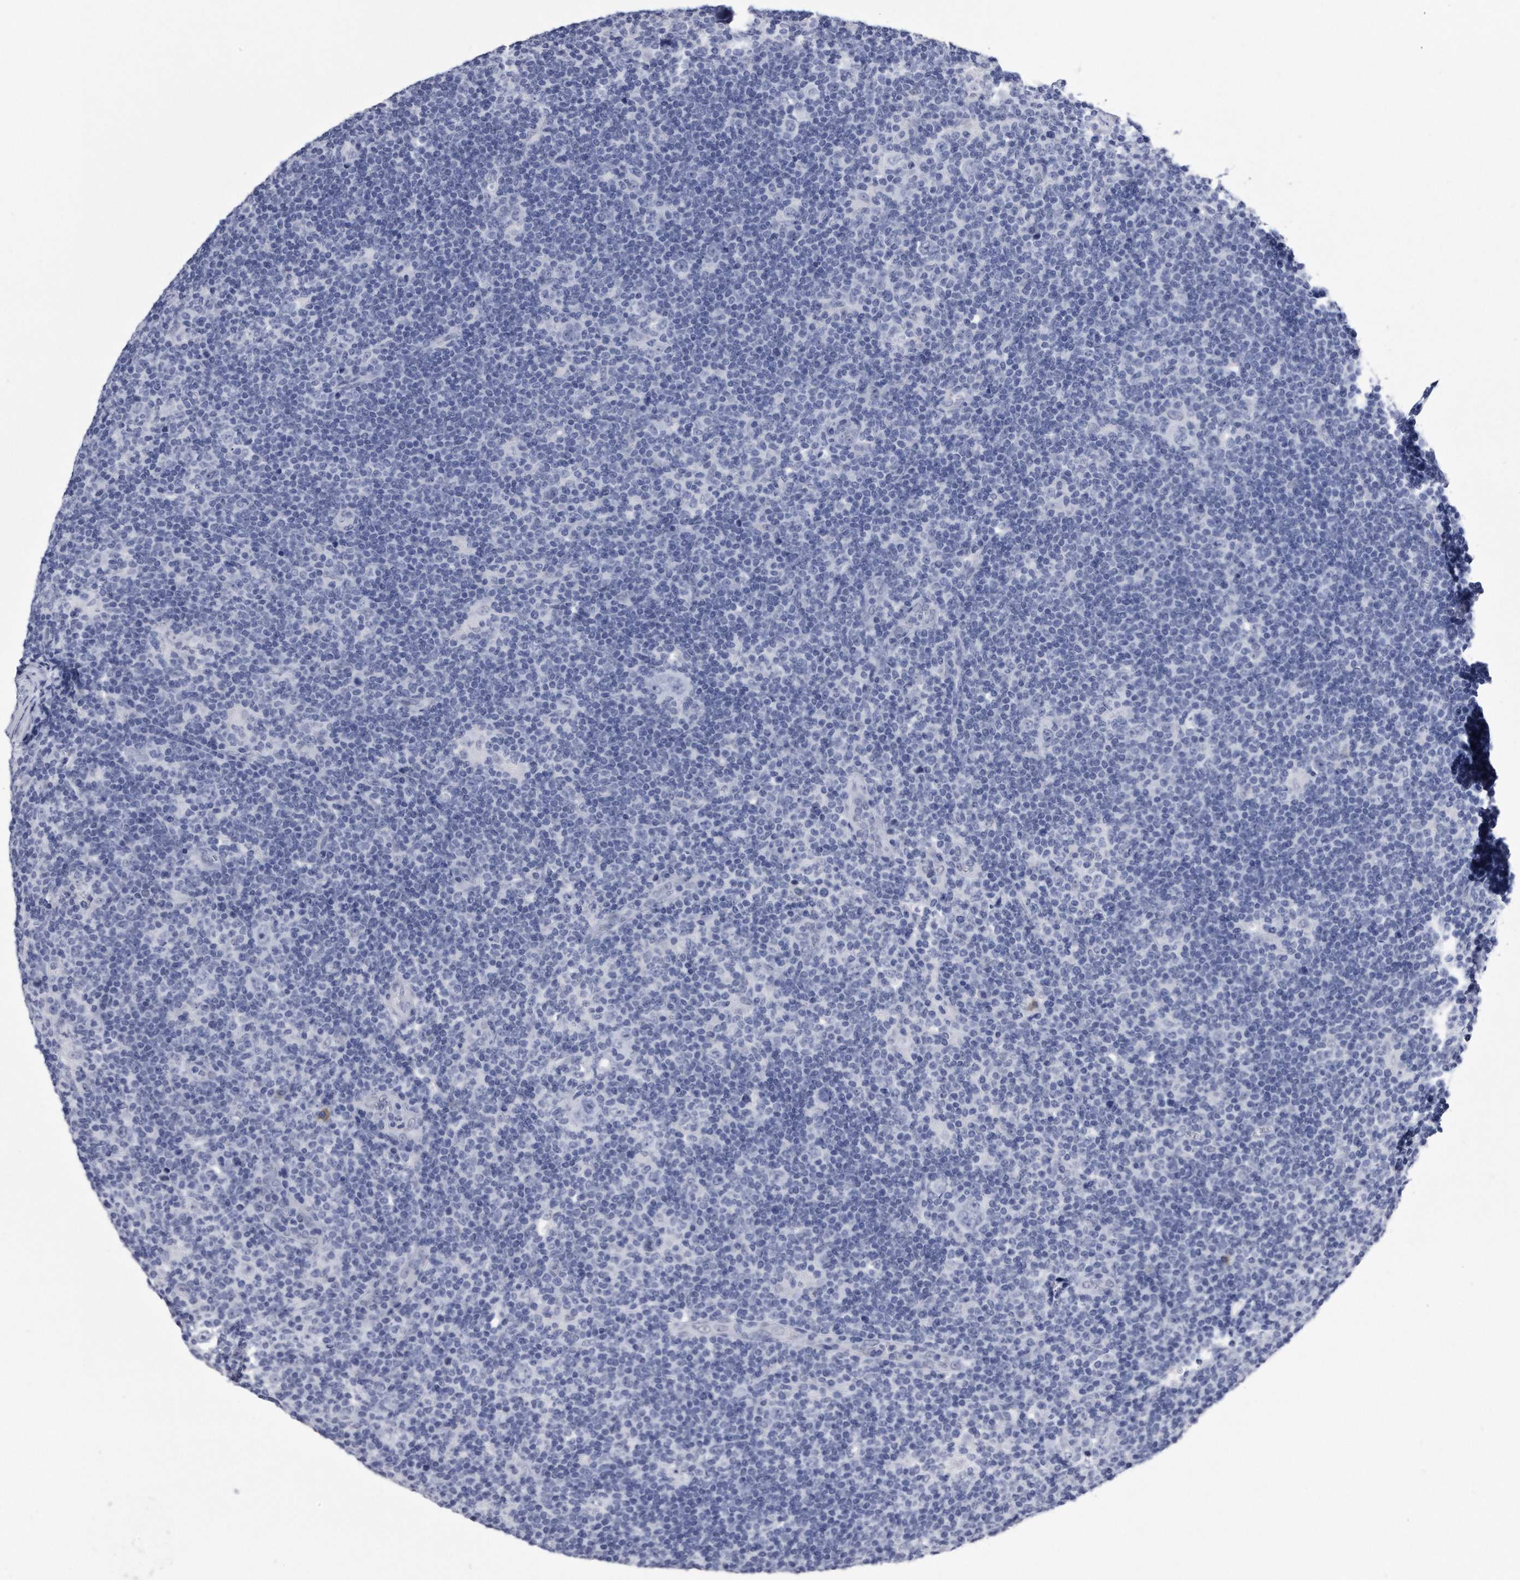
{"staining": {"intensity": "negative", "quantity": "none", "location": "none"}, "tissue": "lymphoma", "cell_type": "Tumor cells", "image_type": "cancer", "snomed": [{"axis": "morphology", "description": "Hodgkin's disease, NOS"}, {"axis": "topography", "description": "Lymph node"}], "caption": "Immunohistochemical staining of human lymphoma demonstrates no significant expression in tumor cells.", "gene": "KCTD8", "patient": {"sex": "female", "age": 57}}